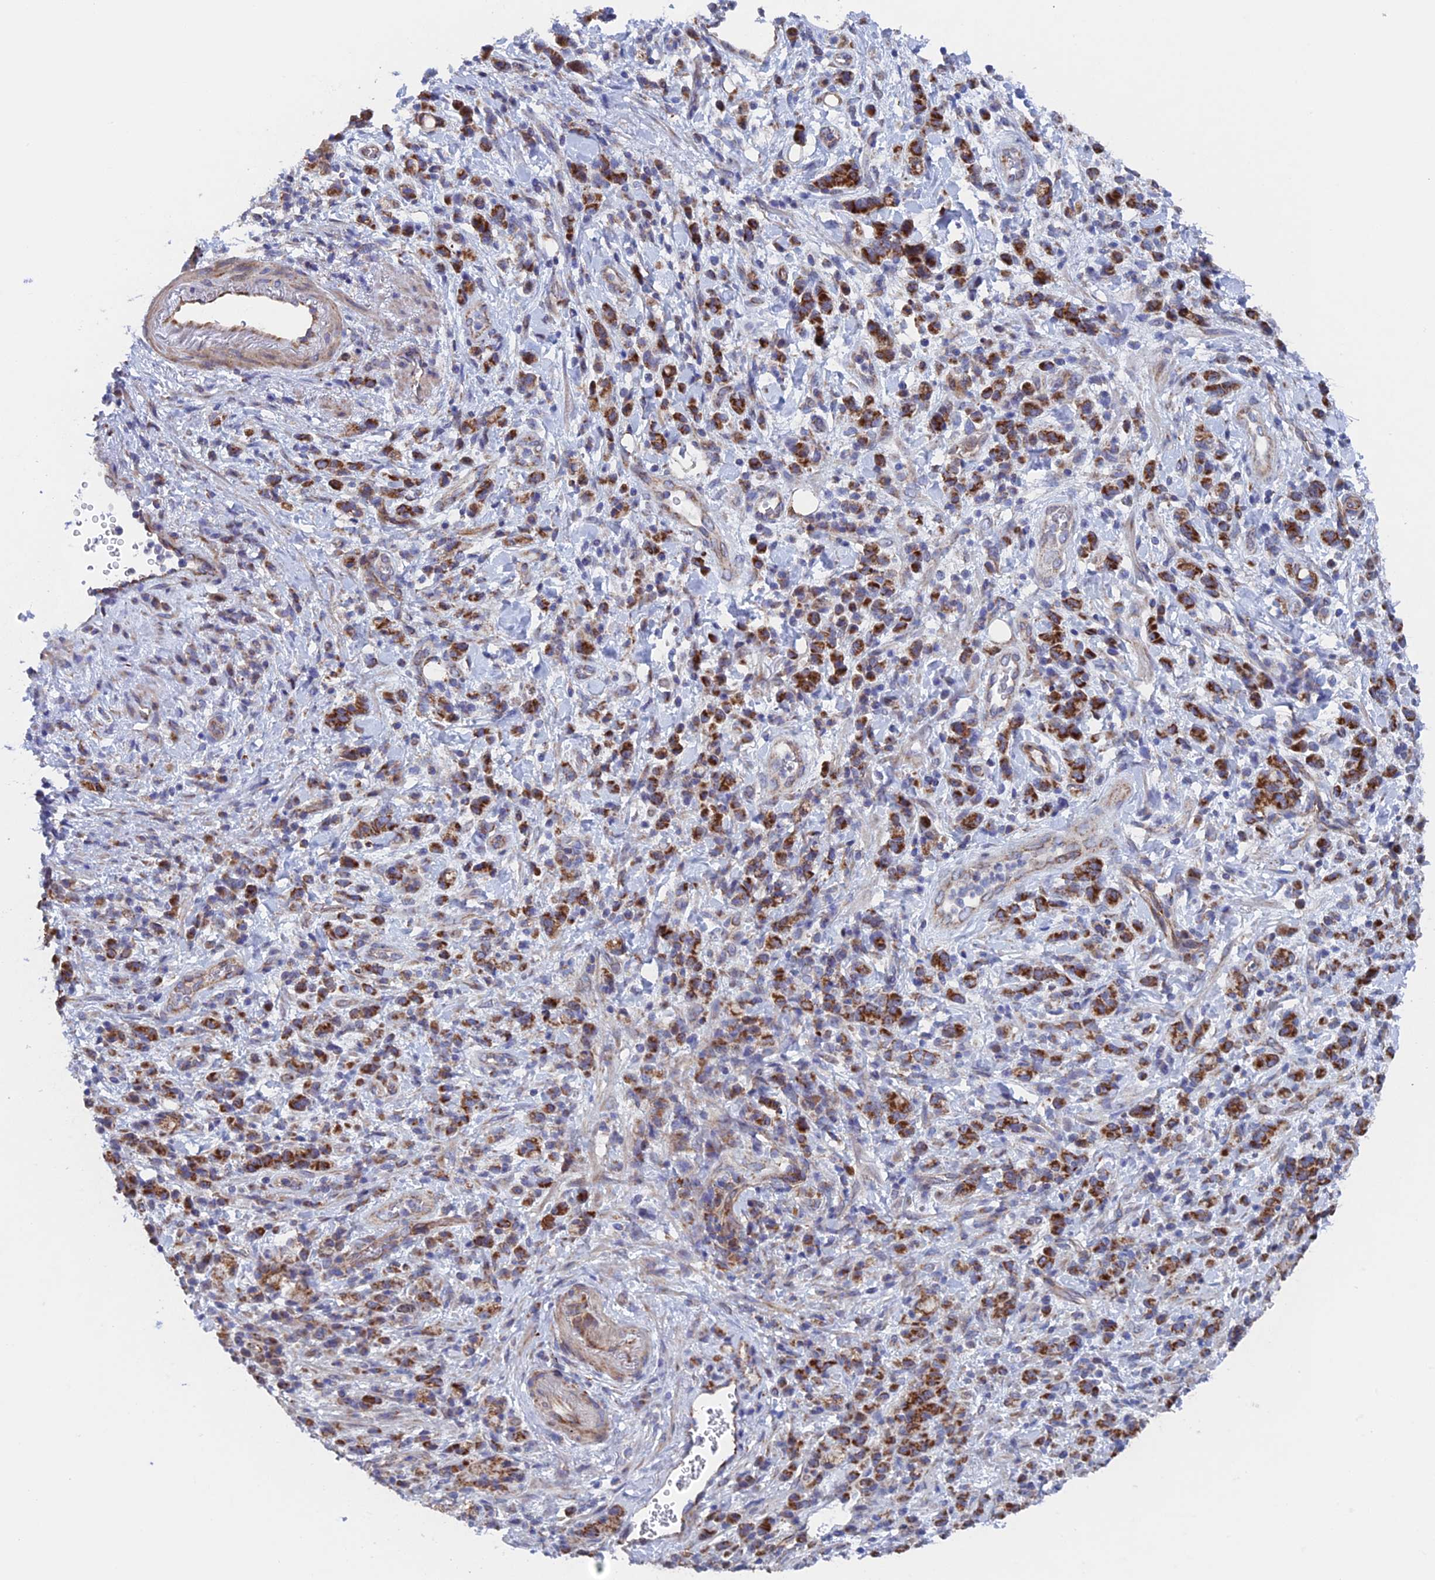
{"staining": {"intensity": "strong", "quantity": ">75%", "location": "cytoplasmic/membranous"}, "tissue": "stomach cancer", "cell_type": "Tumor cells", "image_type": "cancer", "snomed": [{"axis": "morphology", "description": "Adenocarcinoma, NOS"}, {"axis": "topography", "description": "Stomach"}], "caption": "Stomach adenocarcinoma stained for a protein reveals strong cytoplasmic/membranous positivity in tumor cells.", "gene": "MRPL1", "patient": {"sex": "male", "age": 77}}